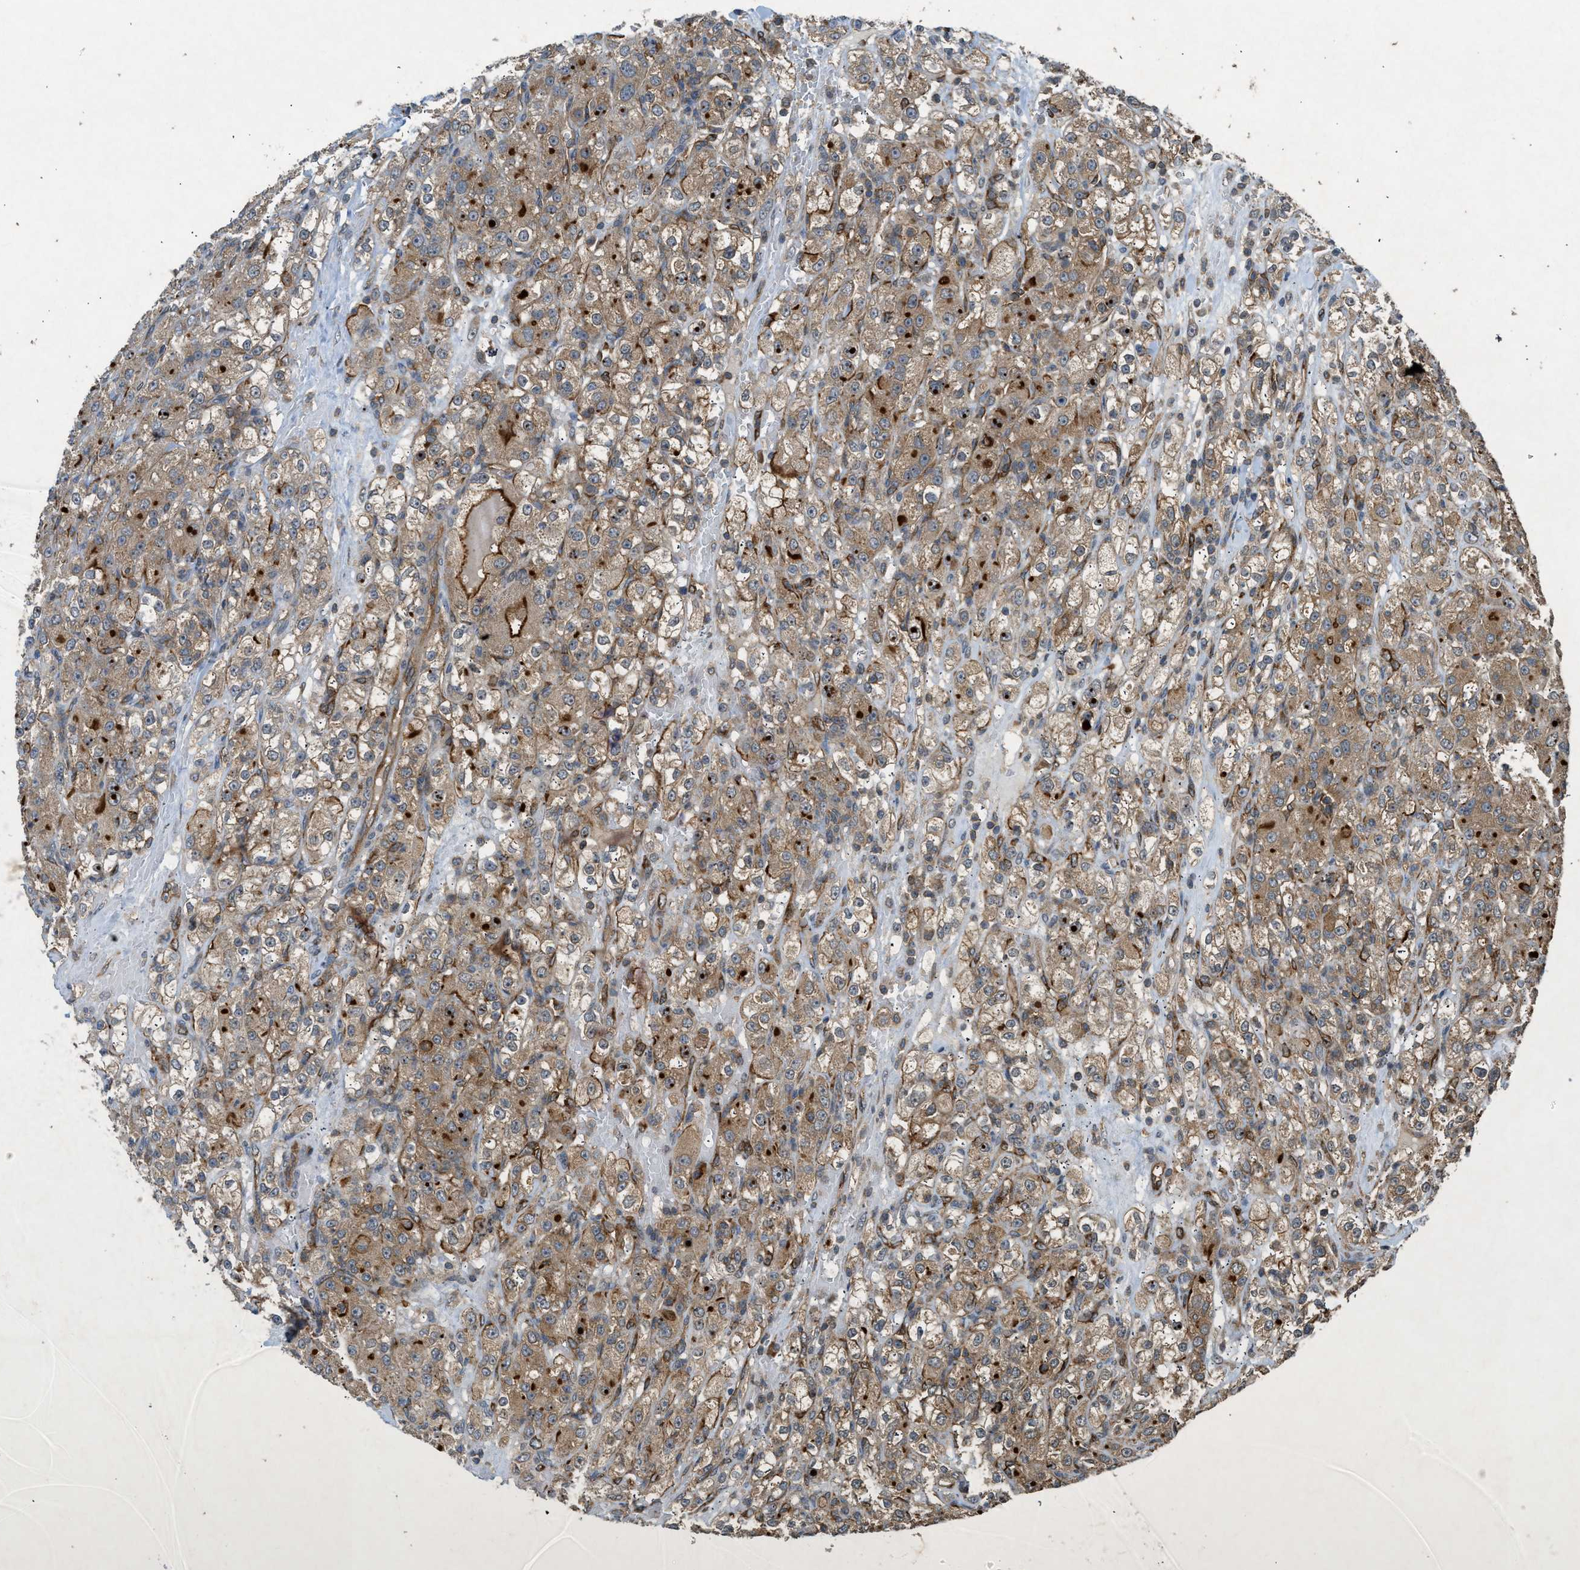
{"staining": {"intensity": "moderate", "quantity": ">75%", "location": "cytoplasmic/membranous"}, "tissue": "renal cancer", "cell_type": "Tumor cells", "image_type": "cancer", "snomed": [{"axis": "morphology", "description": "Adenocarcinoma, NOS"}, {"axis": "topography", "description": "Kidney"}], "caption": "Tumor cells show moderate cytoplasmic/membranous expression in approximately >75% of cells in renal cancer (adenocarcinoma).", "gene": "HIP1R", "patient": {"sex": "male", "age": 61}}